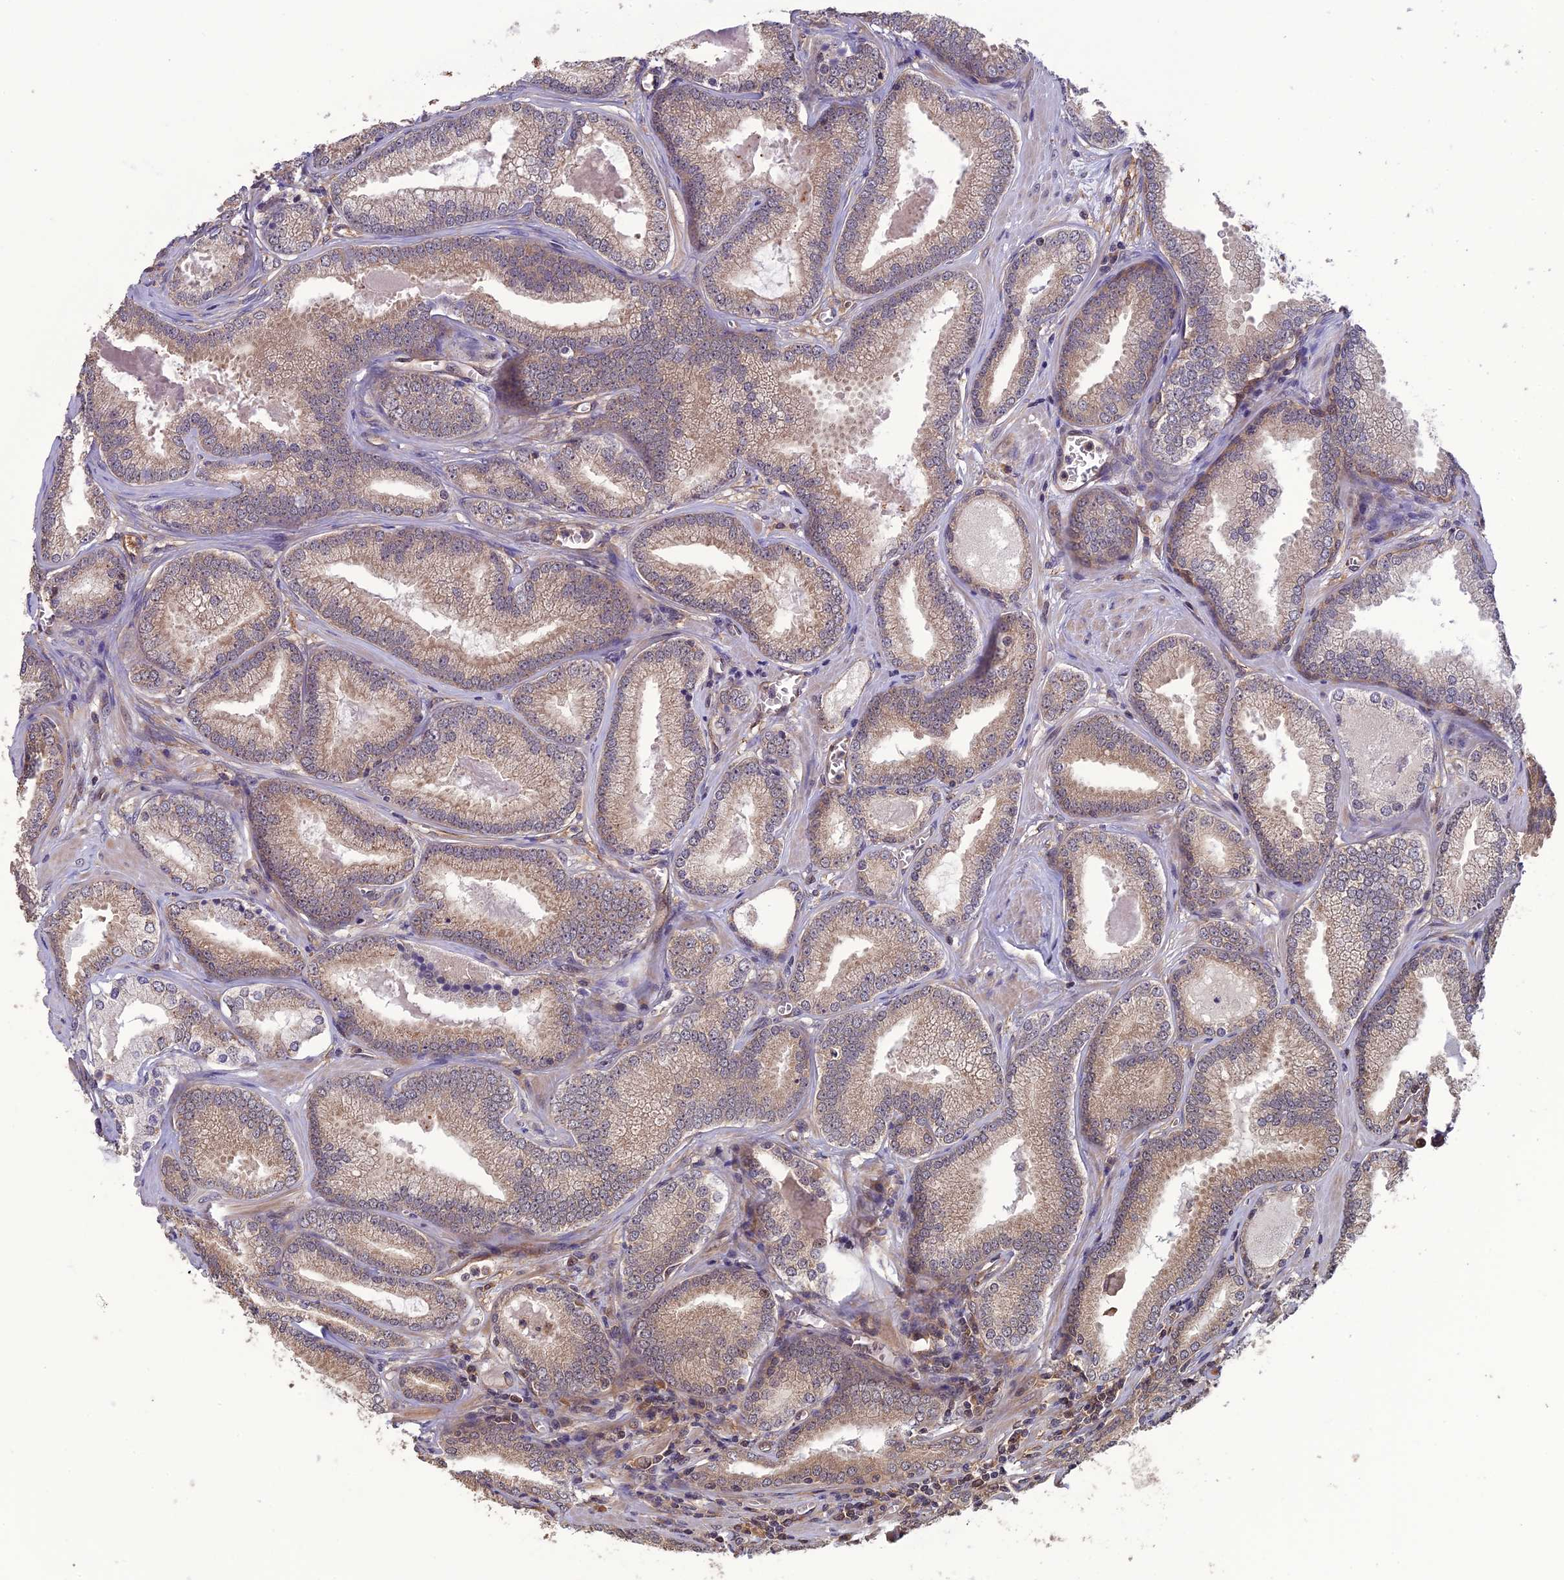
{"staining": {"intensity": "weak", "quantity": ">75%", "location": "cytoplasmic/membranous"}, "tissue": "prostate cancer", "cell_type": "Tumor cells", "image_type": "cancer", "snomed": [{"axis": "morphology", "description": "Adenocarcinoma, Low grade"}, {"axis": "topography", "description": "Prostate"}], "caption": "A high-resolution photomicrograph shows IHC staining of prostate cancer (adenocarcinoma (low-grade)), which exhibits weak cytoplasmic/membranous positivity in about >75% of tumor cells.", "gene": "LIN37", "patient": {"sex": "male", "age": 60}}